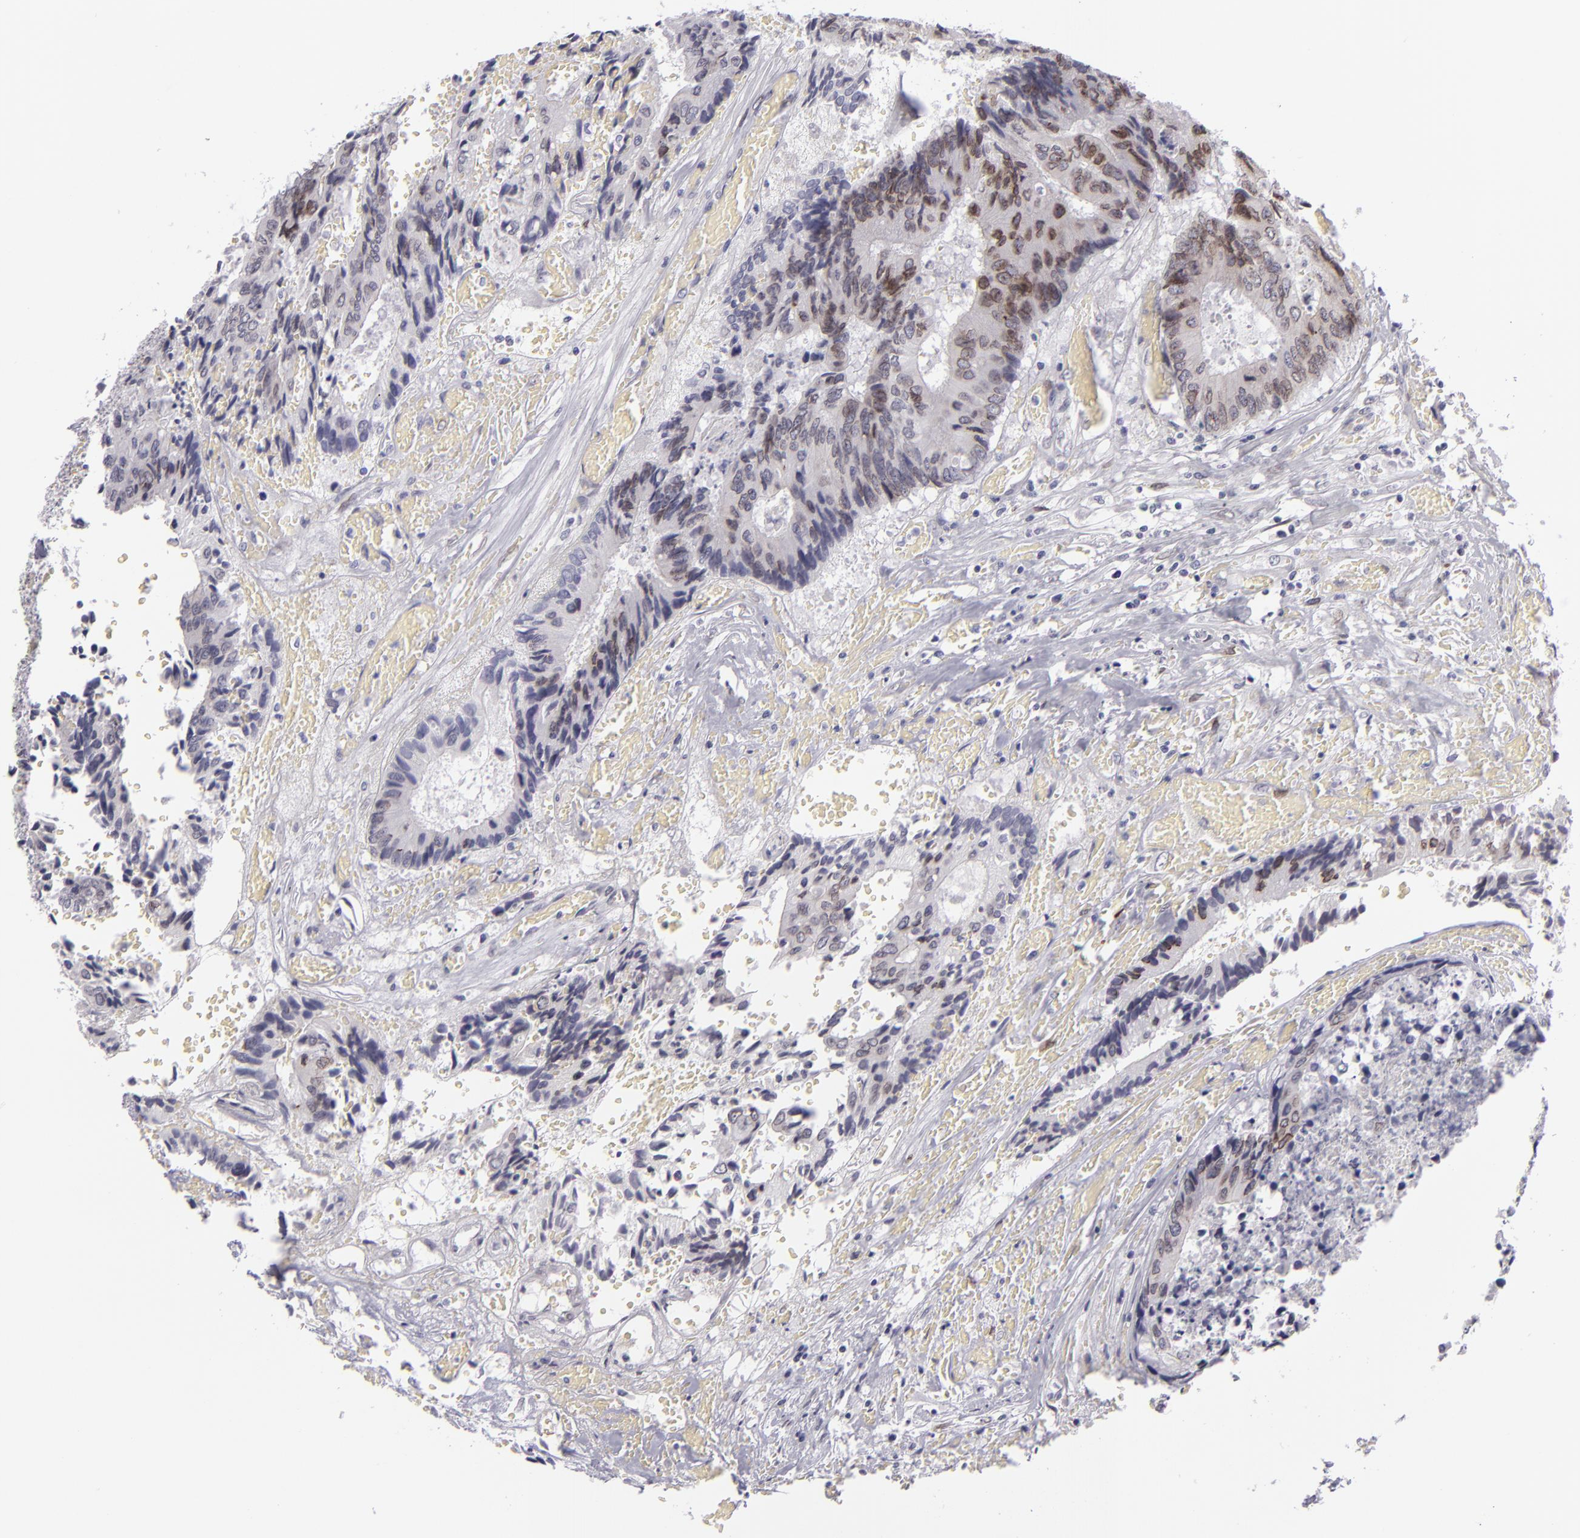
{"staining": {"intensity": "weak", "quantity": "25%-75%", "location": "cytoplasmic/membranous,nuclear"}, "tissue": "colorectal cancer", "cell_type": "Tumor cells", "image_type": "cancer", "snomed": [{"axis": "morphology", "description": "Adenocarcinoma, NOS"}, {"axis": "topography", "description": "Rectum"}], "caption": "This image reveals colorectal cancer stained with immunohistochemistry to label a protein in brown. The cytoplasmic/membranous and nuclear of tumor cells show weak positivity for the protein. Nuclei are counter-stained blue.", "gene": "EMD", "patient": {"sex": "male", "age": 55}}